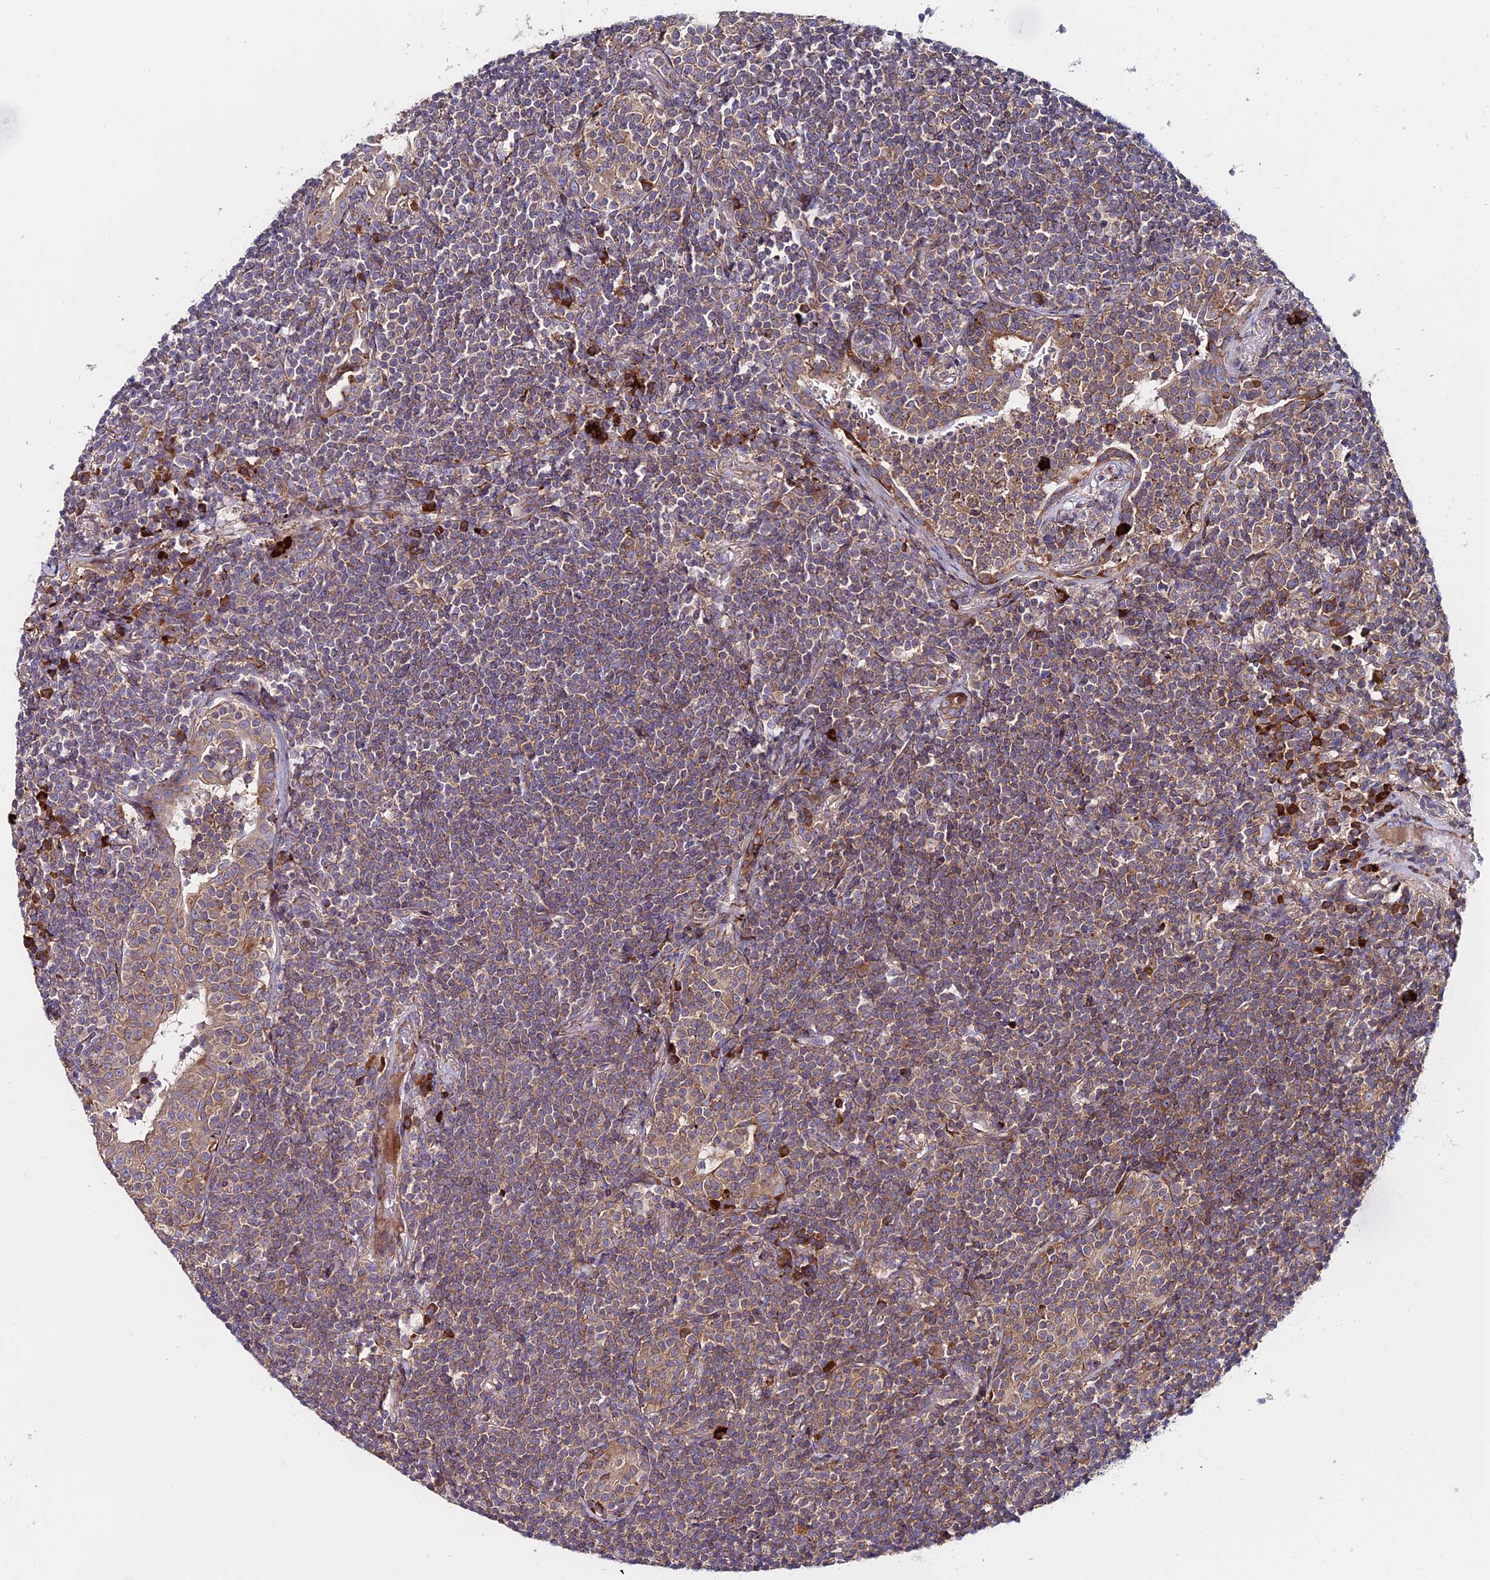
{"staining": {"intensity": "moderate", "quantity": "25%-75%", "location": "cytoplasmic/membranous"}, "tissue": "lymphoma", "cell_type": "Tumor cells", "image_type": "cancer", "snomed": [{"axis": "morphology", "description": "Malignant lymphoma, non-Hodgkin's type, Low grade"}, {"axis": "topography", "description": "Lung"}], "caption": "Approximately 25%-75% of tumor cells in human malignant lymphoma, non-Hodgkin's type (low-grade) show moderate cytoplasmic/membranous protein staining as visualized by brown immunohistochemical staining.", "gene": "EIF3K", "patient": {"sex": "female", "age": 71}}